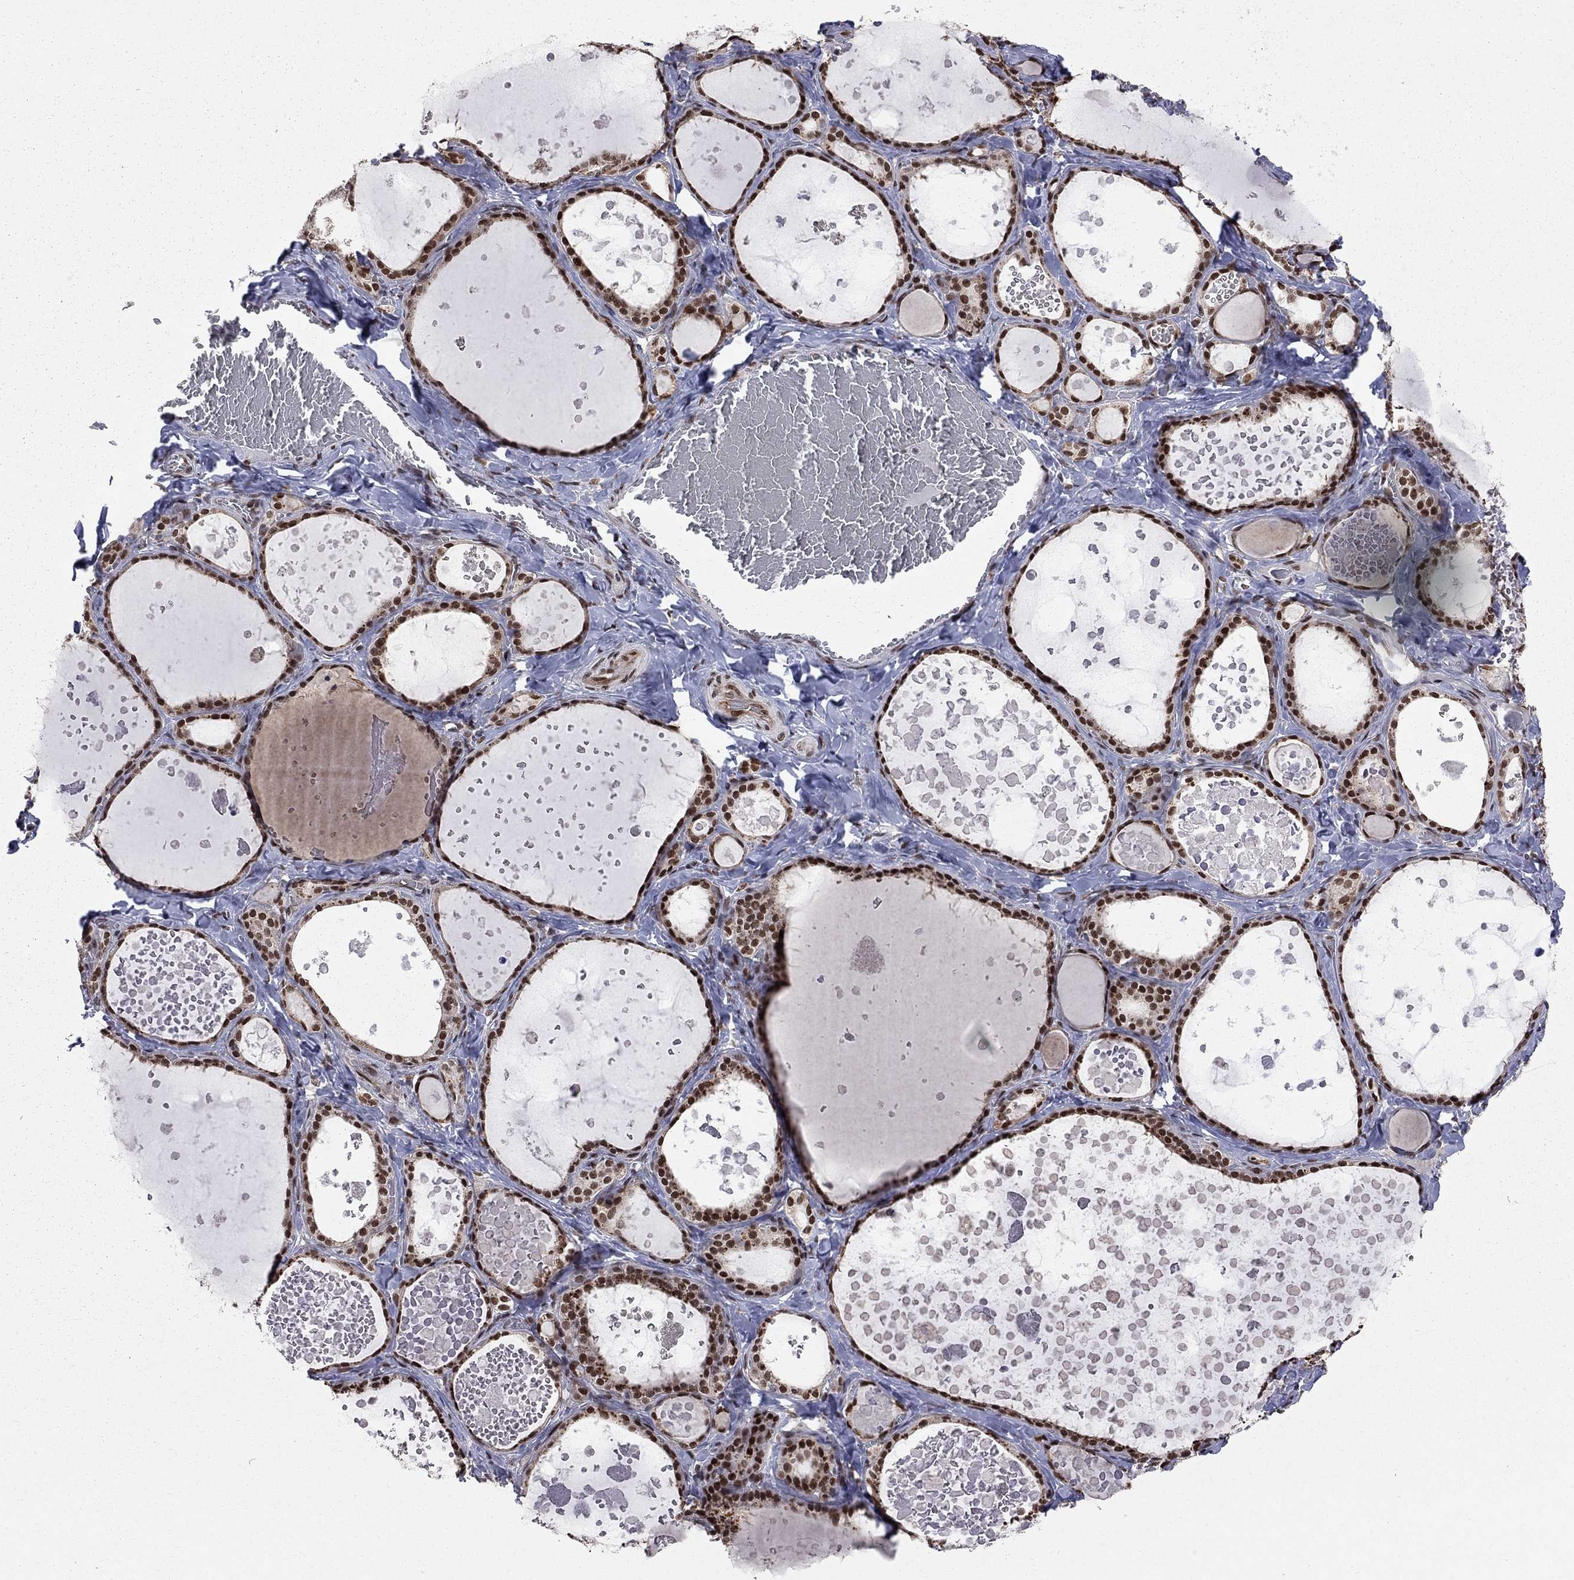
{"staining": {"intensity": "strong", "quantity": ">75%", "location": "nuclear"}, "tissue": "thyroid gland", "cell_type": "Glandular cells", "image_type": "normal", "snomed": [{"axis": "morphology", "description": "Normal tissue, NOS"}, {"axis": "topography", "description": "Thyroid gland"}], "caption": "Brown immunohistochemical staining in unremarkable thyroid gland reveals strong nuclear expression in about >75% of glandular cells. (Stains: DAB (3,3'-diaminobenzidine) in brown, nuclei in blue, Microscopy: brightfield microscopy at high magnification).", "gene": "SAP30L", "patient": {"sex": "female", "age": 56}}